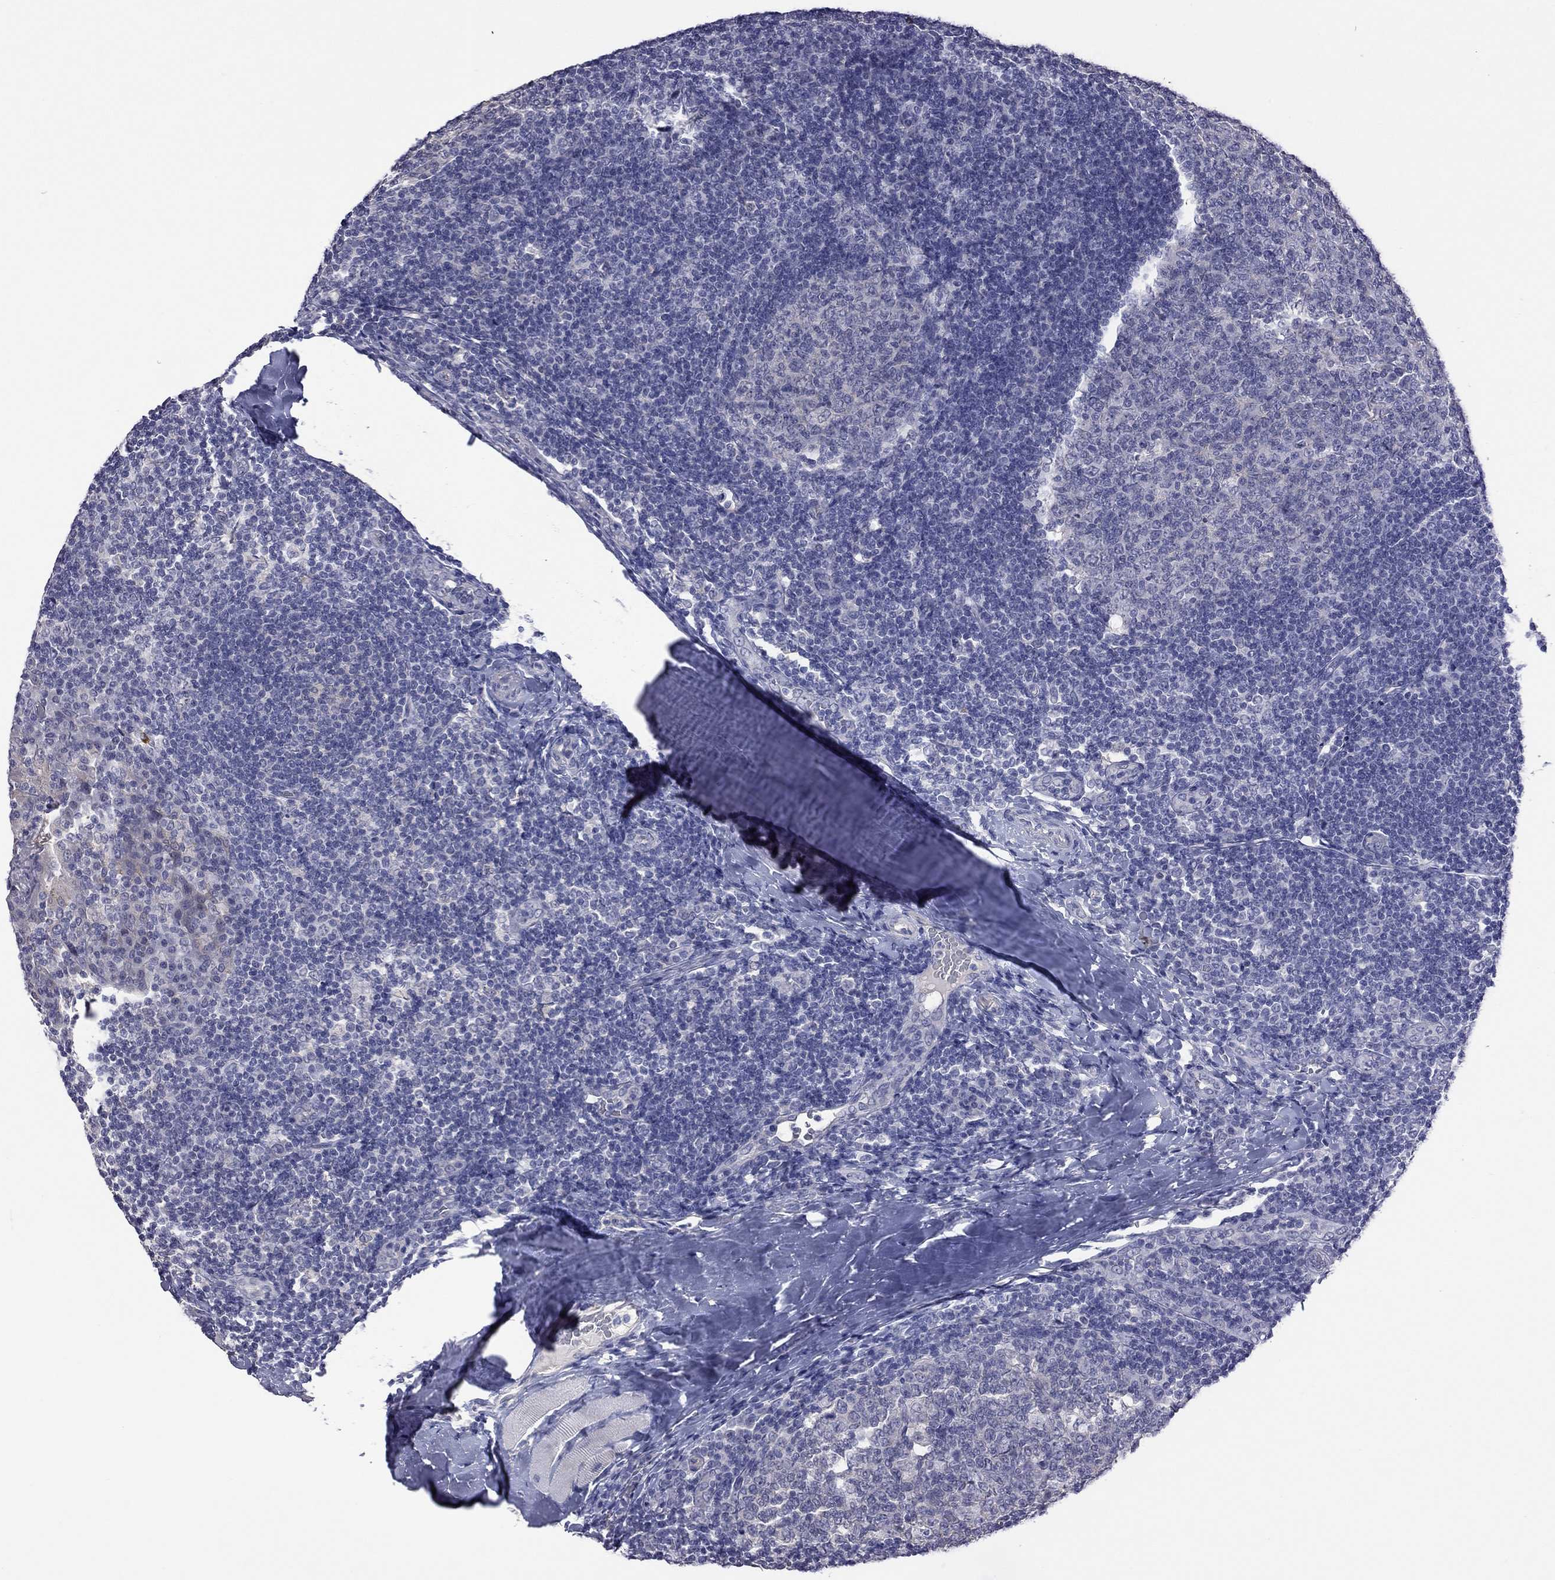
{"staining": {"intensity": "negative", "quantity": "none", "location": "none"}, "tissue": "tonsil", "cell_type": "Germinal center cells", "image_type": "normal", "snomed": [{"axis": "morphology", "description": "Normal tissue, NOS"}, {"axis": "topography", "description": "Tonsil"}], "caption": "Immunohistochemistry of normal tonsil shows no positivity in germinal center cells.", "gene": "HYLS1", "patient": {"sex": "male", "age": 17}}